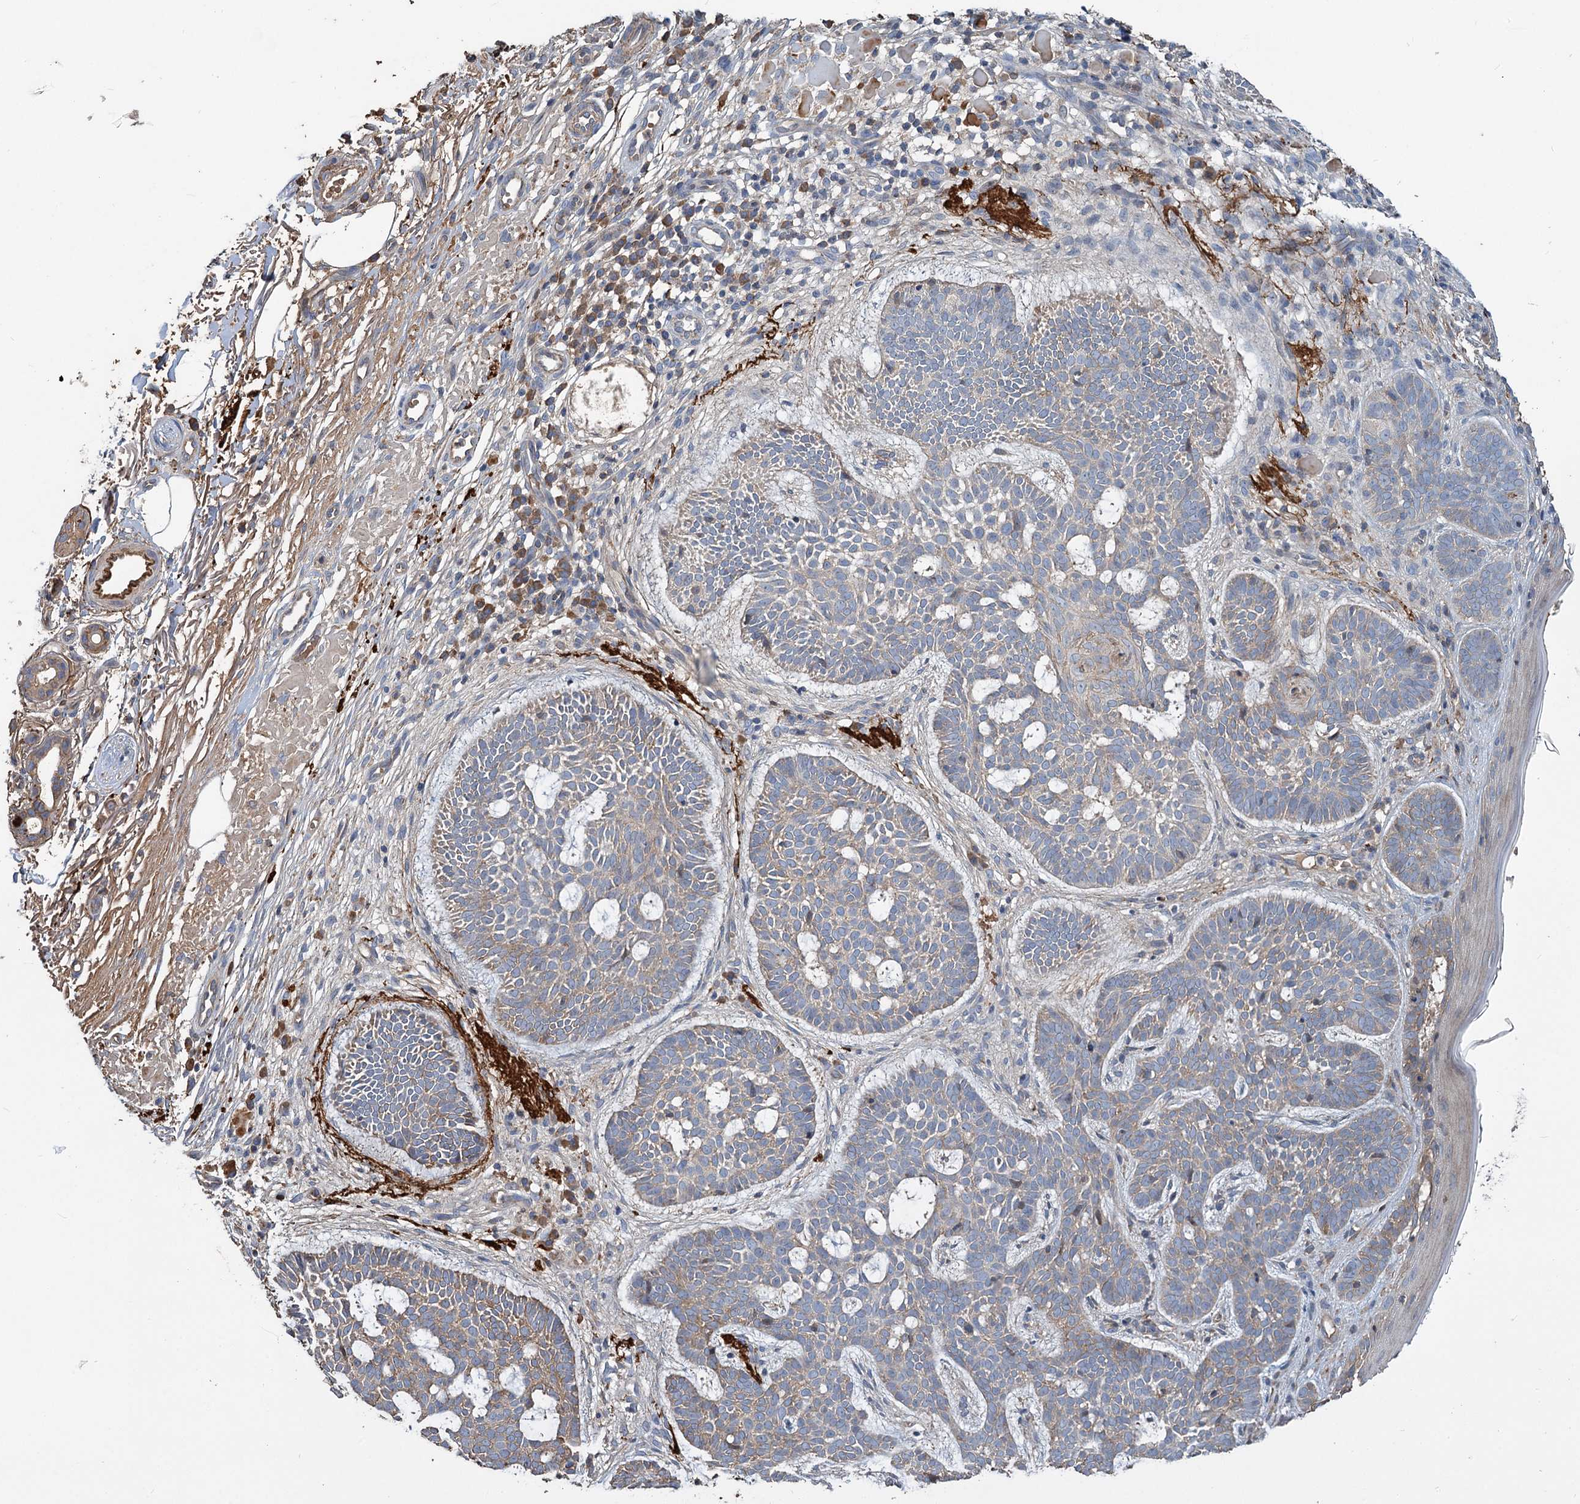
{"staining": {"intensity": "weak", "quantity": "<25%", "location": "cytoplasmic/membranous"}, "tissue": "skin cancer", "cell_type": "Tumor cells", "image_type": "cancer", "snomed": [{"axis": "morphology", "description": "Basal cell carcinoma"}, {"axis": "topography", "description": "Skin"}], "caption": "A histopathology image of human skin cancer (basal cell carcinoma) is negative for staining in tumor cells.", "gene": "URAD", "patient": {"sex": "male", "age": 85}}